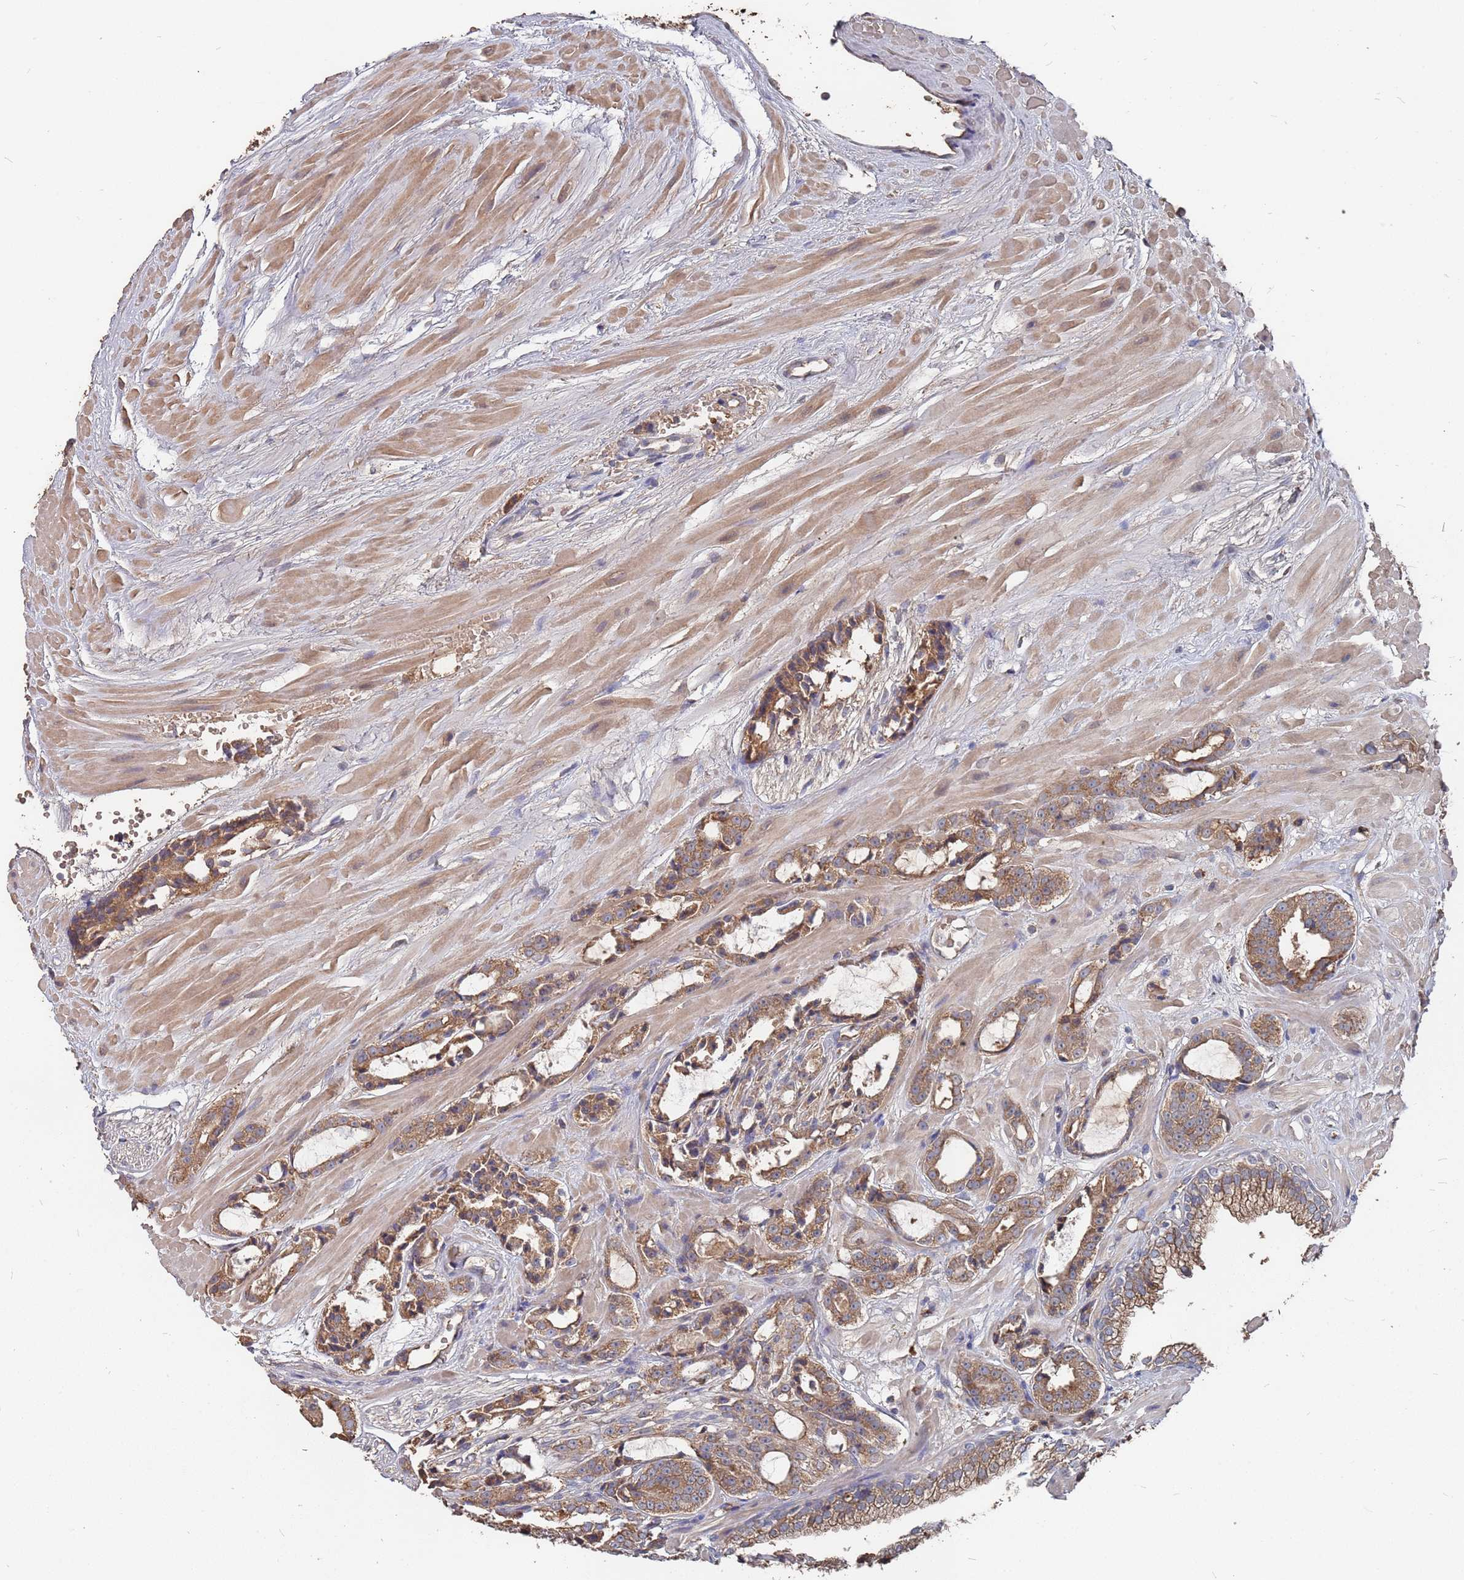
{"staining": {"intensity": "moderate", "quantity": ">75%", "location": "cytoplasmic/membranous"}, "tissue": "prostate cancer", "cell_type": "Tumor cells", "image_type": "cancer", "snomed": [{"axis": "morphology", "description": "Adenocarcinoma, High grade"}, {"axis": "topography", "description": "Prostate"}], "caption": "Prostate cancer stained with a protein marker reveals moderate staining in tumor cells.", "gene": "ATG5", "patient": {"sex": "male", "age": 71}}